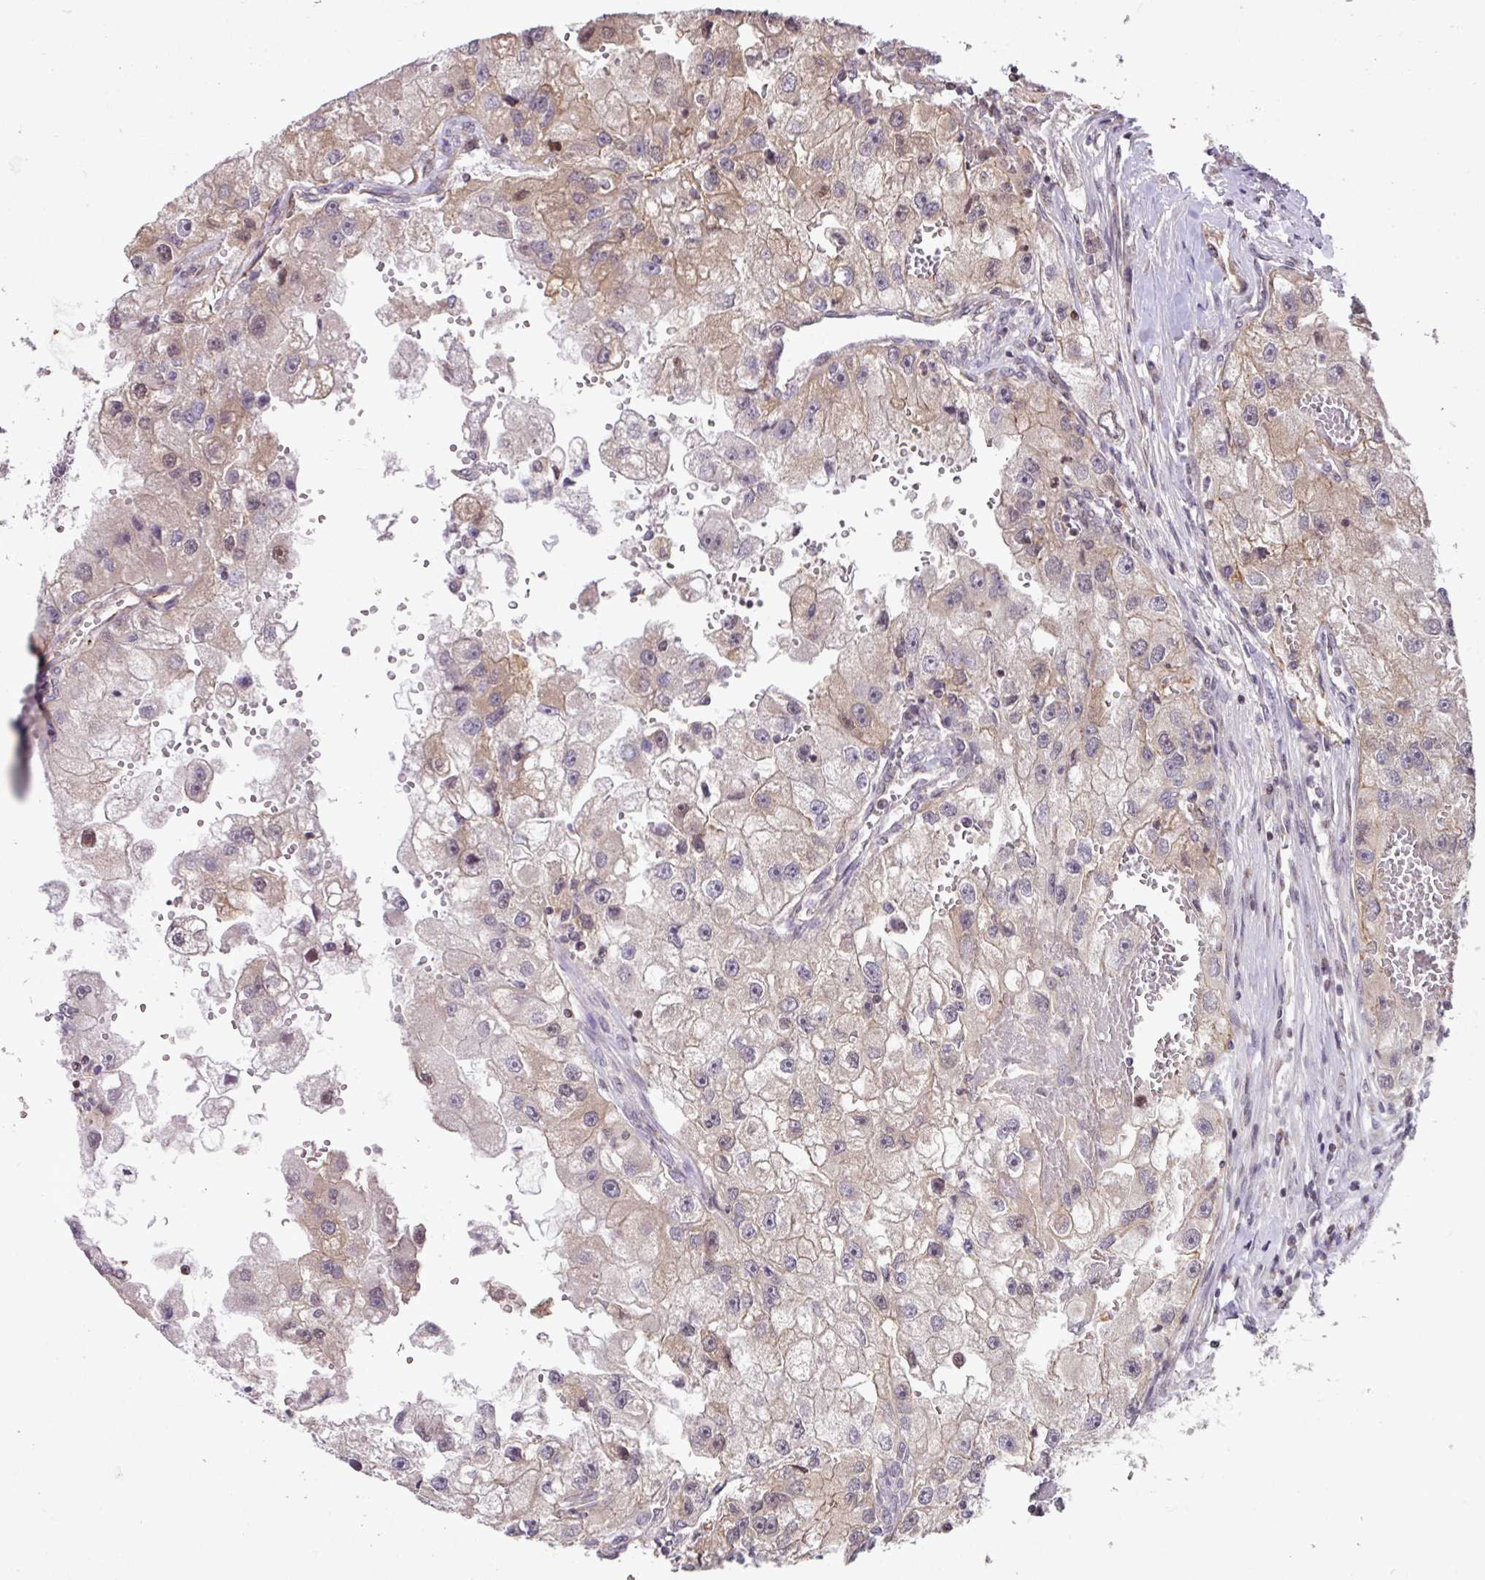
{"staining": {"intensity": "weak", "quantity": "25%-75%", "location": "cytoplasmic/membranous"}, "tissue": "renal cancer", "cell_type": "Tumor cells", "image_type": "cancer", "snomed": [{"axis": "morphology", "description": "Adenocarcinoma, NOS"}, {"axis": "topography", "description": "Kidney"}], "caption": "A photomicrograph of adenocarcinoma (renal) stained for a protein displays weak cytoplasmic/membranous brown staining in tumor cells.", "gene": "PLK1", "patient": {"sex": "male", "age": 63}}